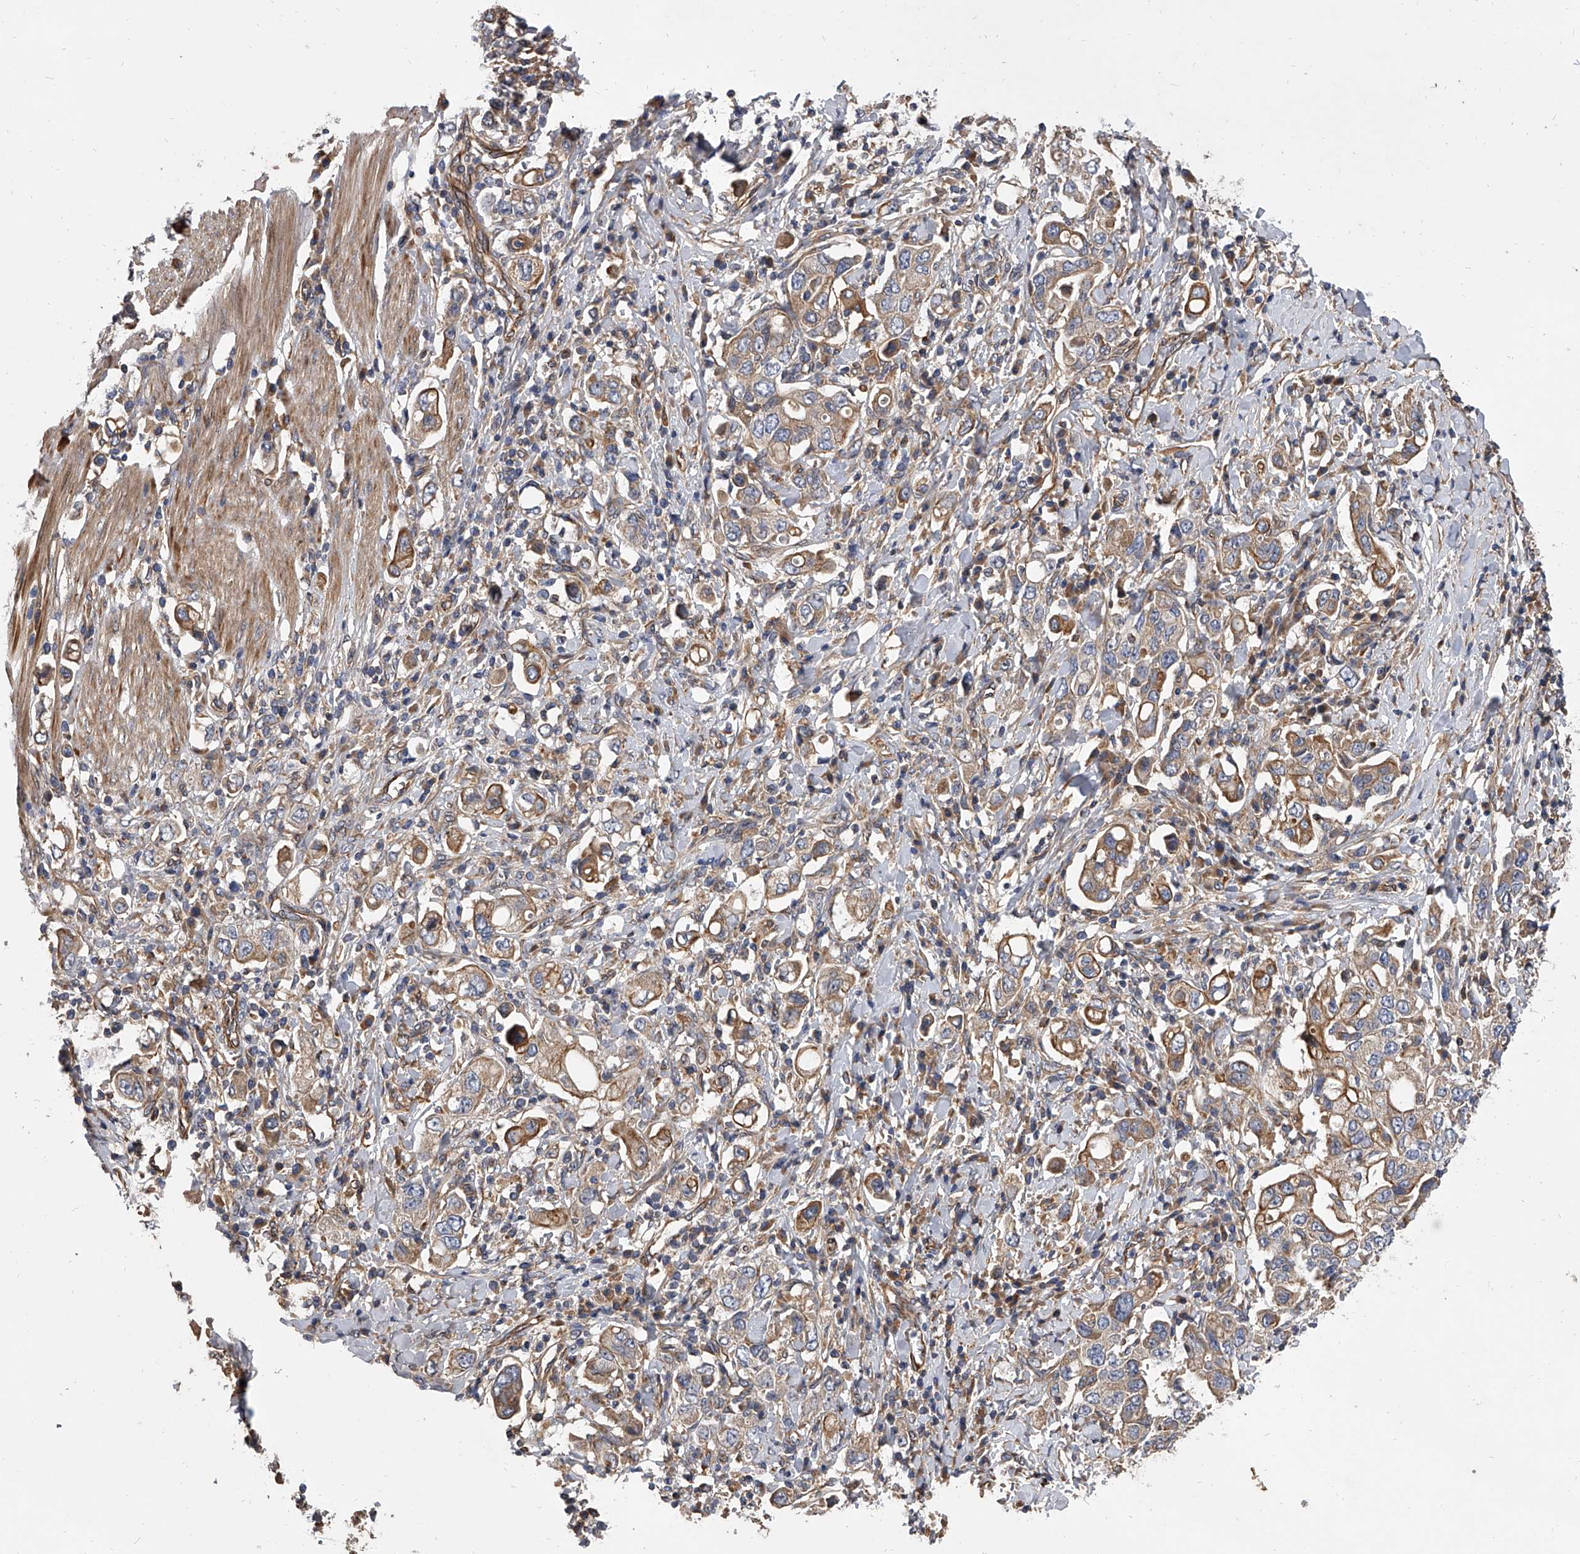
{"staining": {"intensity": "weak", "quantity": "25%-75%", "location": "cytoplasmic/membranous"}, "tissue": "stomach cancer", "cell_type": "Tumor cells", "image_type": "cancer", "snomed": [{"axis": "morphology", "description": "Adenocarcinoma, NOS"}, {"axis": "topography", "description": "Stomach, upper"}], "caption": "This photomicrograph demonstrates immunohistochemistry staining of human stomach cancer, with low weak cytoplasmic/membranous expression in about 25%-75% of tumor cells.", "gene": "EXOC4", "patient": {"sex": "male", "age": 62}}